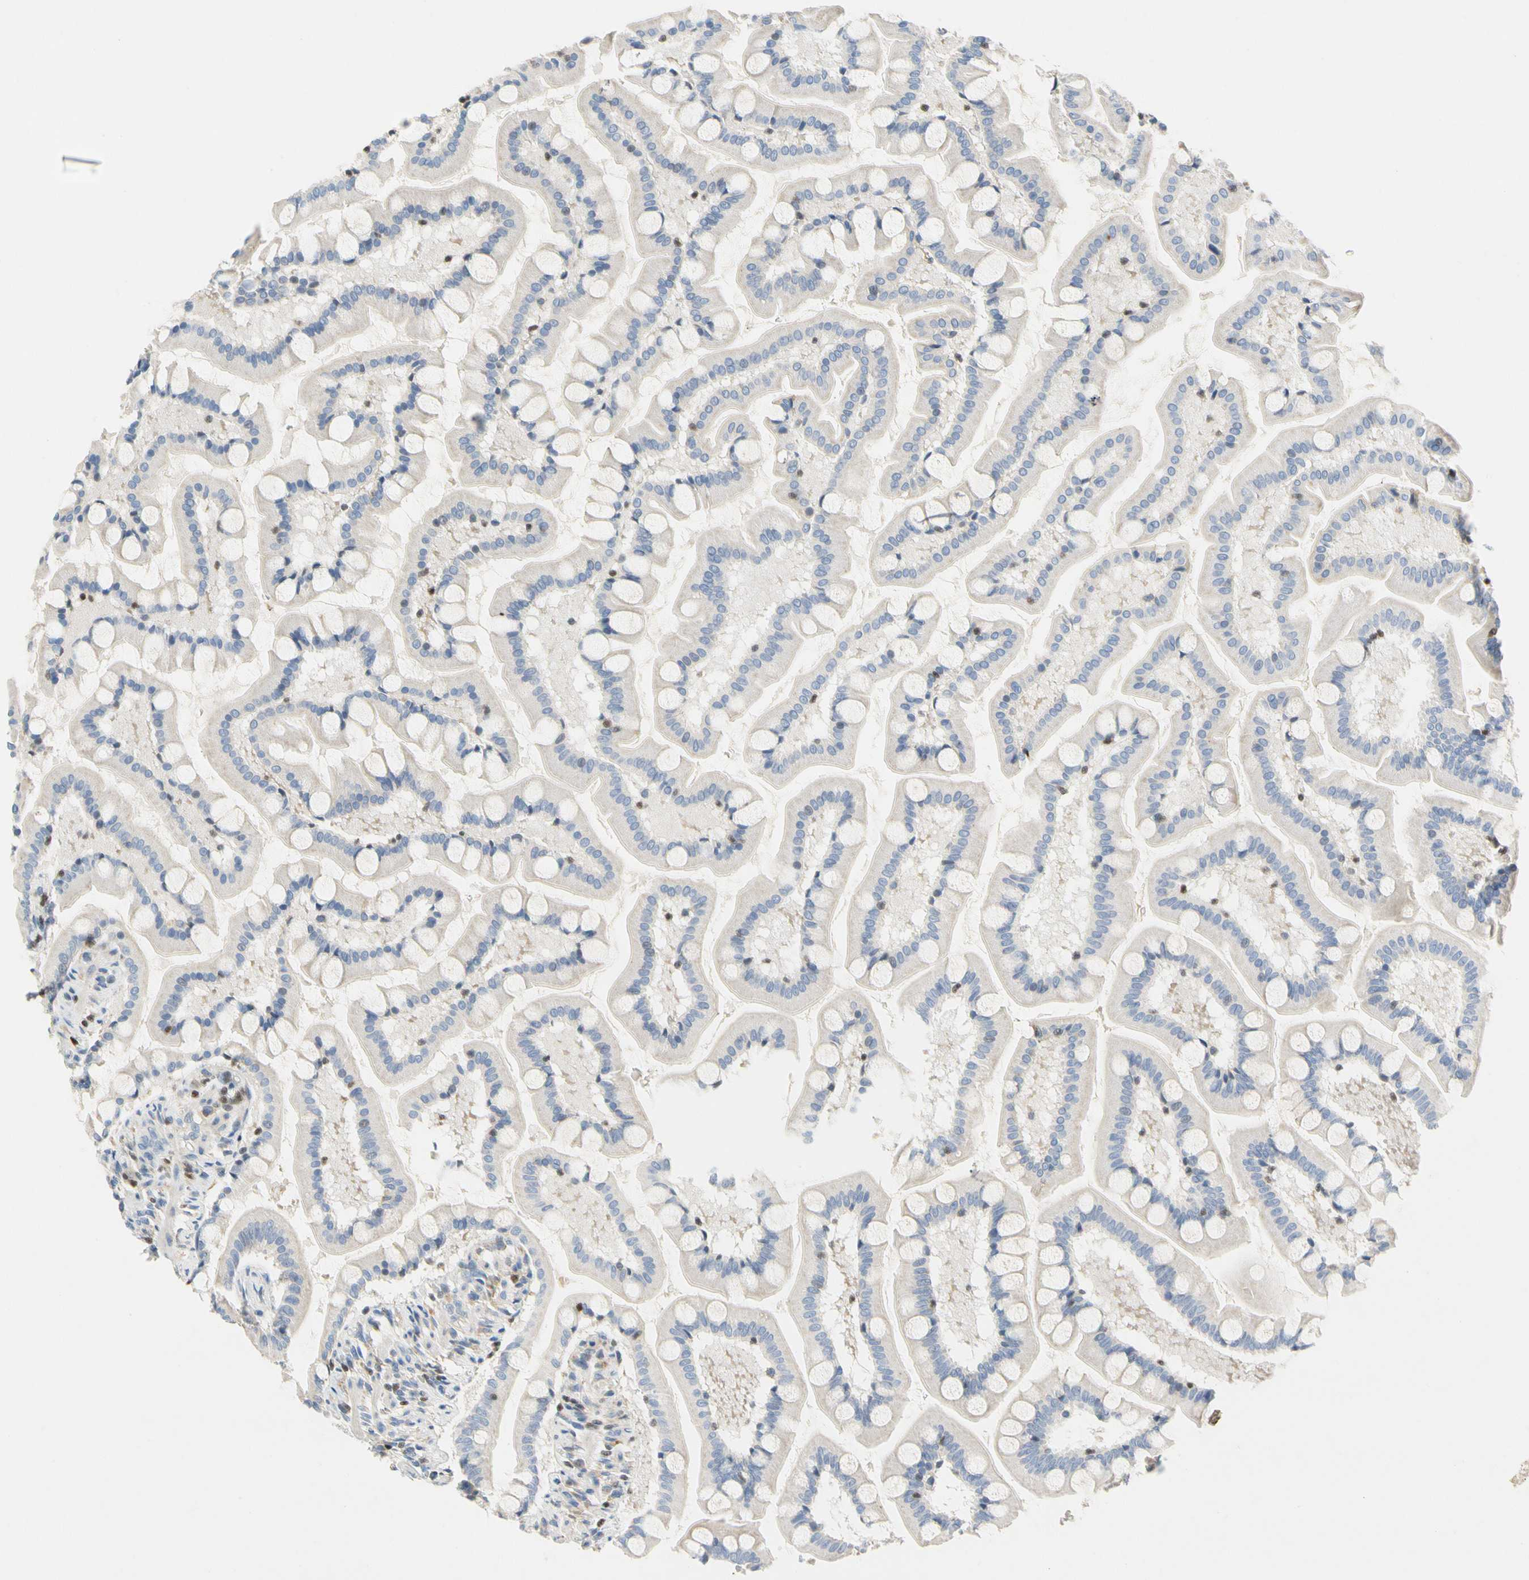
{"staining": {"intensity": "negative", "quantity": "none", "location": "none"}, "tissue": "small intestine", "cell_type": "Glandular cells", "image_type": "normal", "snomed": [{"axis": "morphology", "description": "Normal tissue, NOS"}, {"axis": "topography", "description": "Small intestine"}], "caption": "This is an immunohistochemistry image of normal small intestine. There is no expression in glandular cells.", "gene": "SP140", "patient": {"sex": "male", "age": 41}}